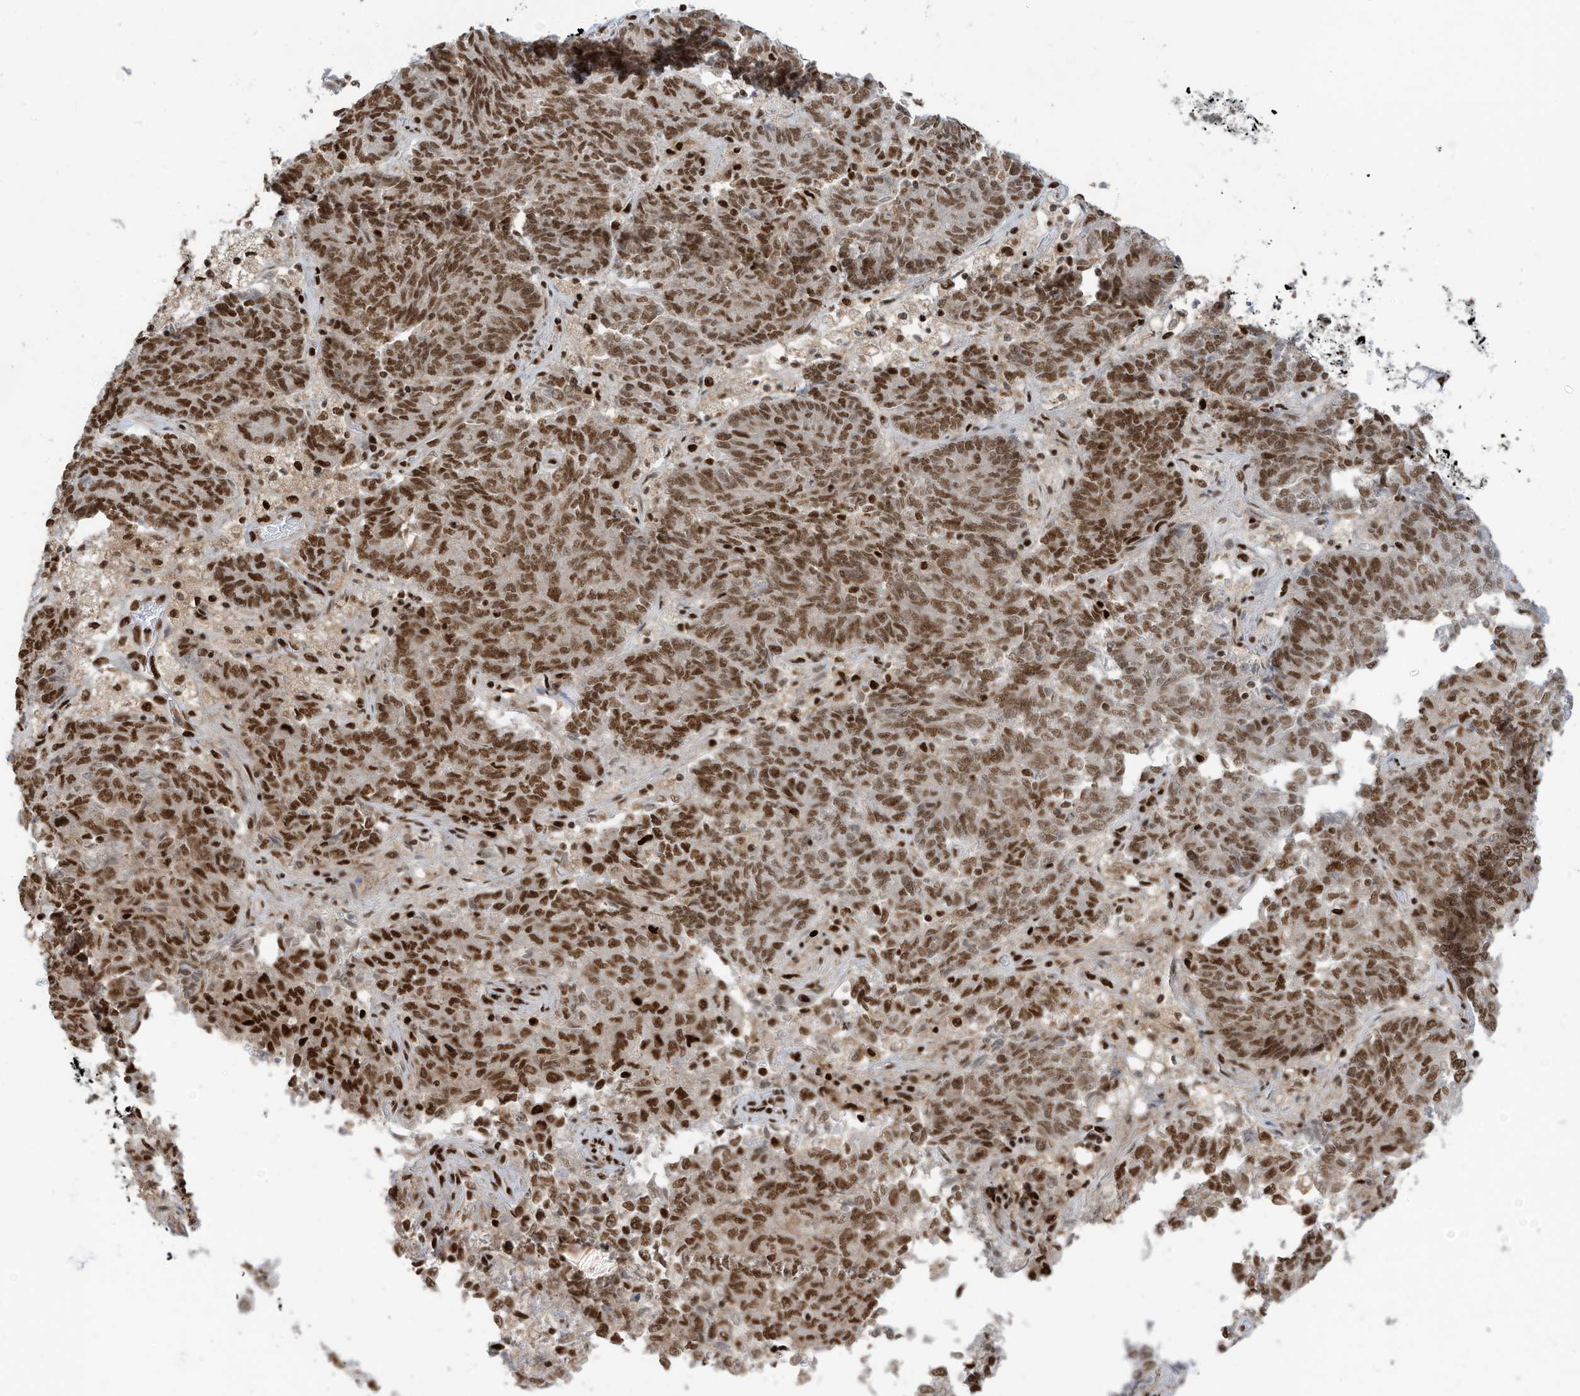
{"staining": {"intensity": "moderate", "quantity": ">75%", "location": "nuclear"}, "tissue": "endometrial cancer", "cell_type": "Tumor cells", "image_type": "cancer", "snomed": [{"axis": "morphology", "description": "Adenocarcinoma, NOS"}, {"axis": "topography", "description": "Endometrium"}], "caption": "Endometrial adenocarcinoma stained with DAB (3,3'-diaminobenzidine) immunohistochemistry (IHC) displays medium levels of moderate nuclear staining in about >75% of tumor cells.", "gene": "SAMD15", "patient": {"sex": "female", "age": 80}}